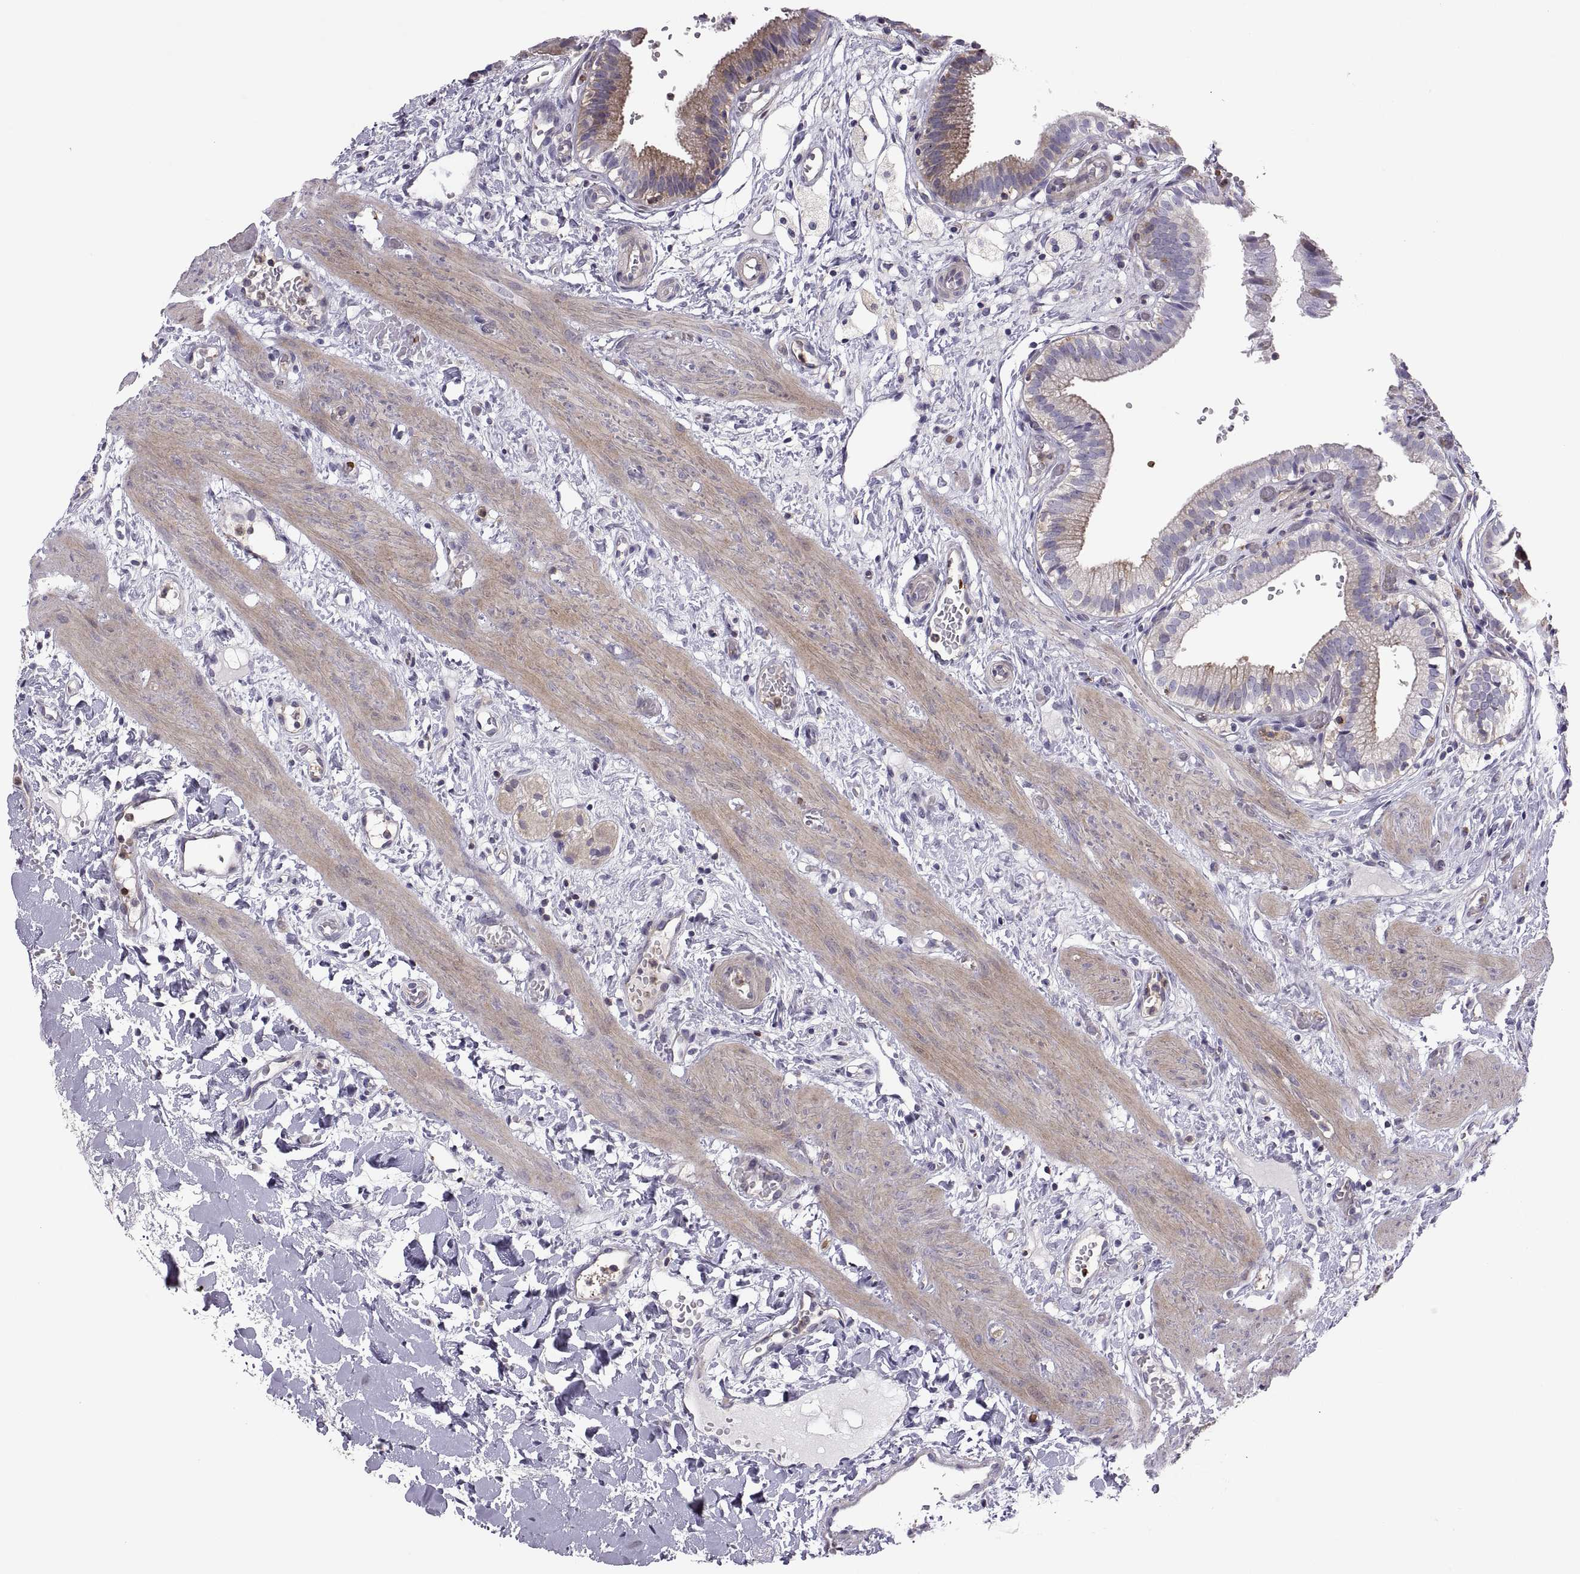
{"staining": {"intensity": "moderate", "quantity": "<25%", "location": "cytoplasmic/membranous"}, "tissue": "gallbladder", "cell_type": "Glandular cells", "image_type": "normal", "snomed": [{"axis": "morphology", "description": "Normal tissue, NOS"}, {"axis": "topography", "description": "Gallbladder"}], "caption": "About <25% of glandular cells in normal gallbladder reveal moderate cytoplasmic/membranous protein staining as visualized by brown immunohistochemical staining.", "gene": "SPATA32", "patient": {"sex": "female", "age": 24}}